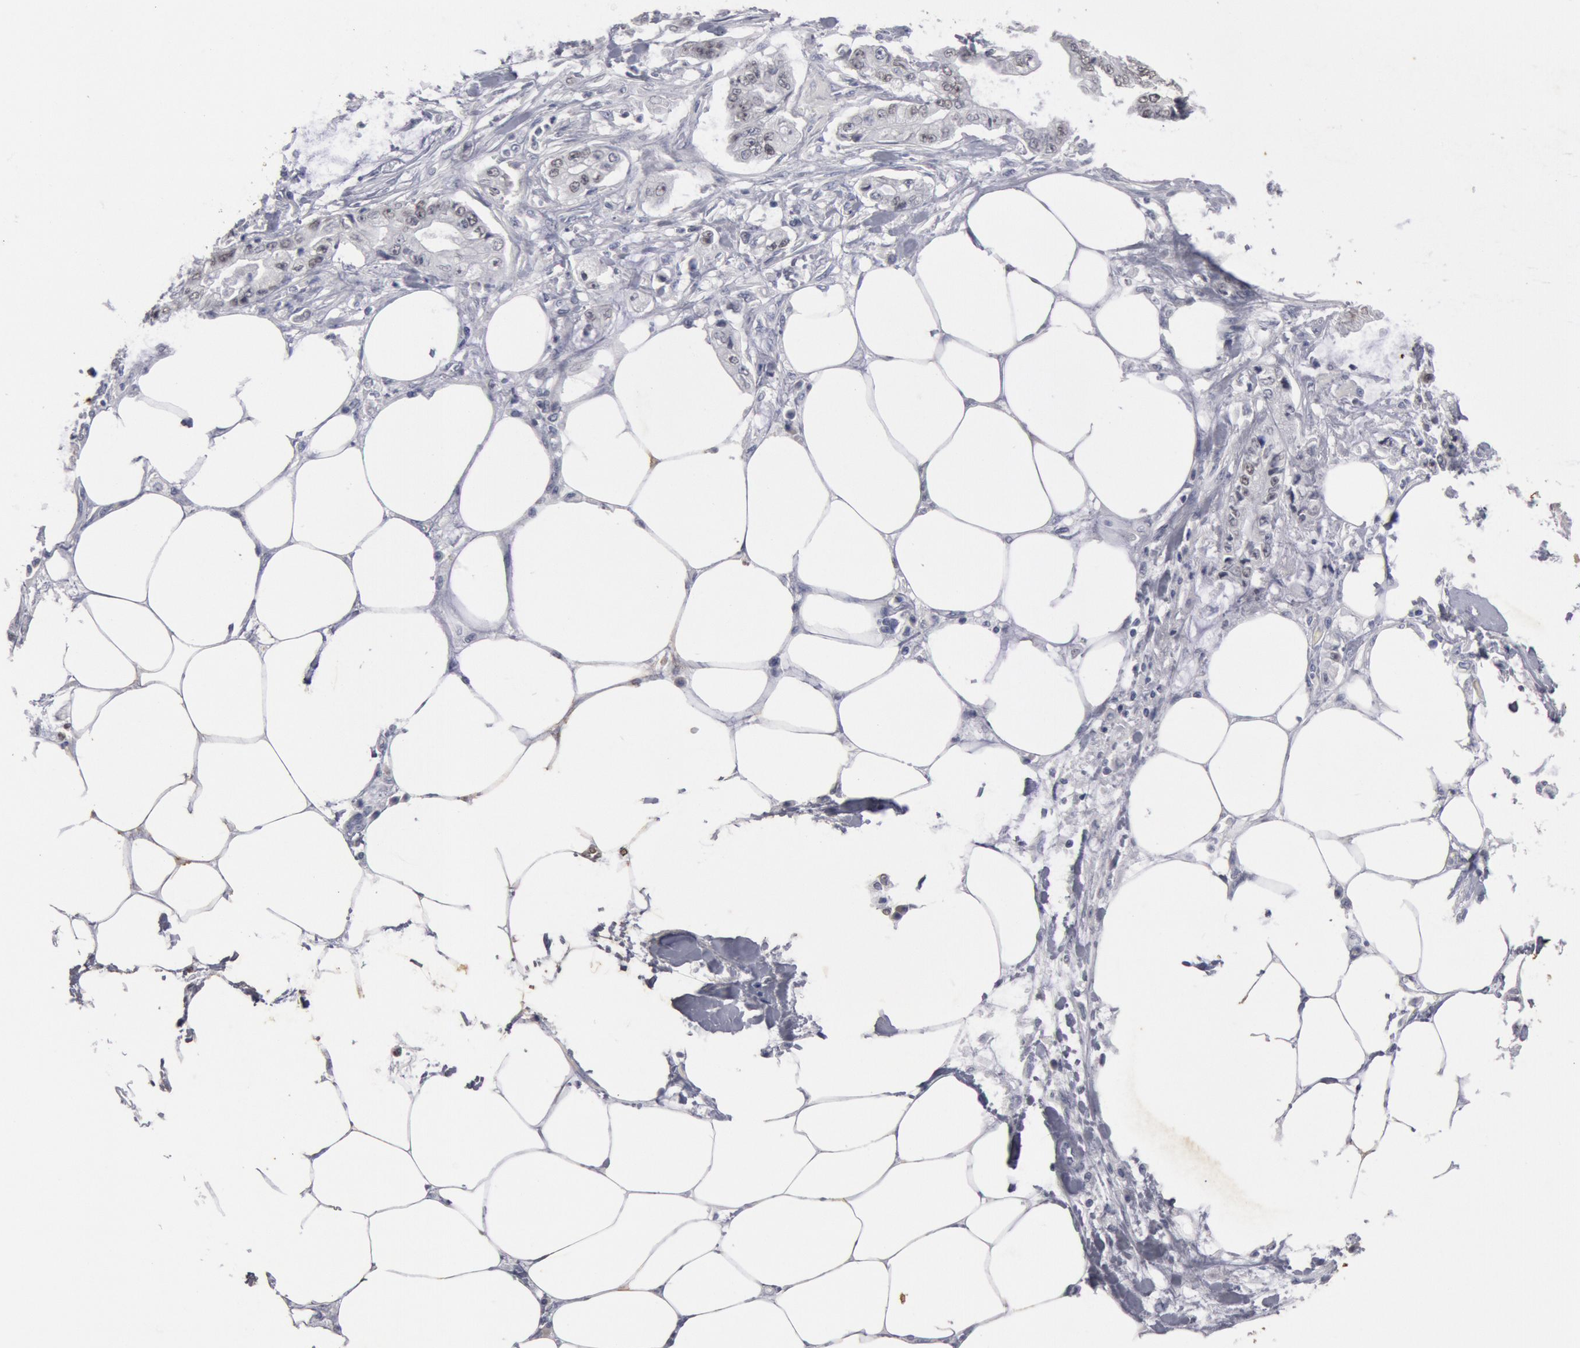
{"staining": {"intensity": "negative", "quantity": "none", "location": "none"}, "tissue": "pancreatic cancer", "cell_type": "Tumor cells", "image_type": "cancer", "snomed": [{"axis": "morphology", "description": "Adenocarcinoma, NOS"}, {"axis": "topography", "description": "Pancreas"}, {"axis": "topography", "description": "Stomach, upper"}], "caption": "Immunohistochemistry (IHC) of human pancreatic adenocarcinoma reveals no expression in tumor cells. (DAB (3,3'-diaminobenzidine) immunohistochemistry with hematoxylin counter stain).", "gene": "FOXA2", "patient": {"sex": "male", "age": 77}}